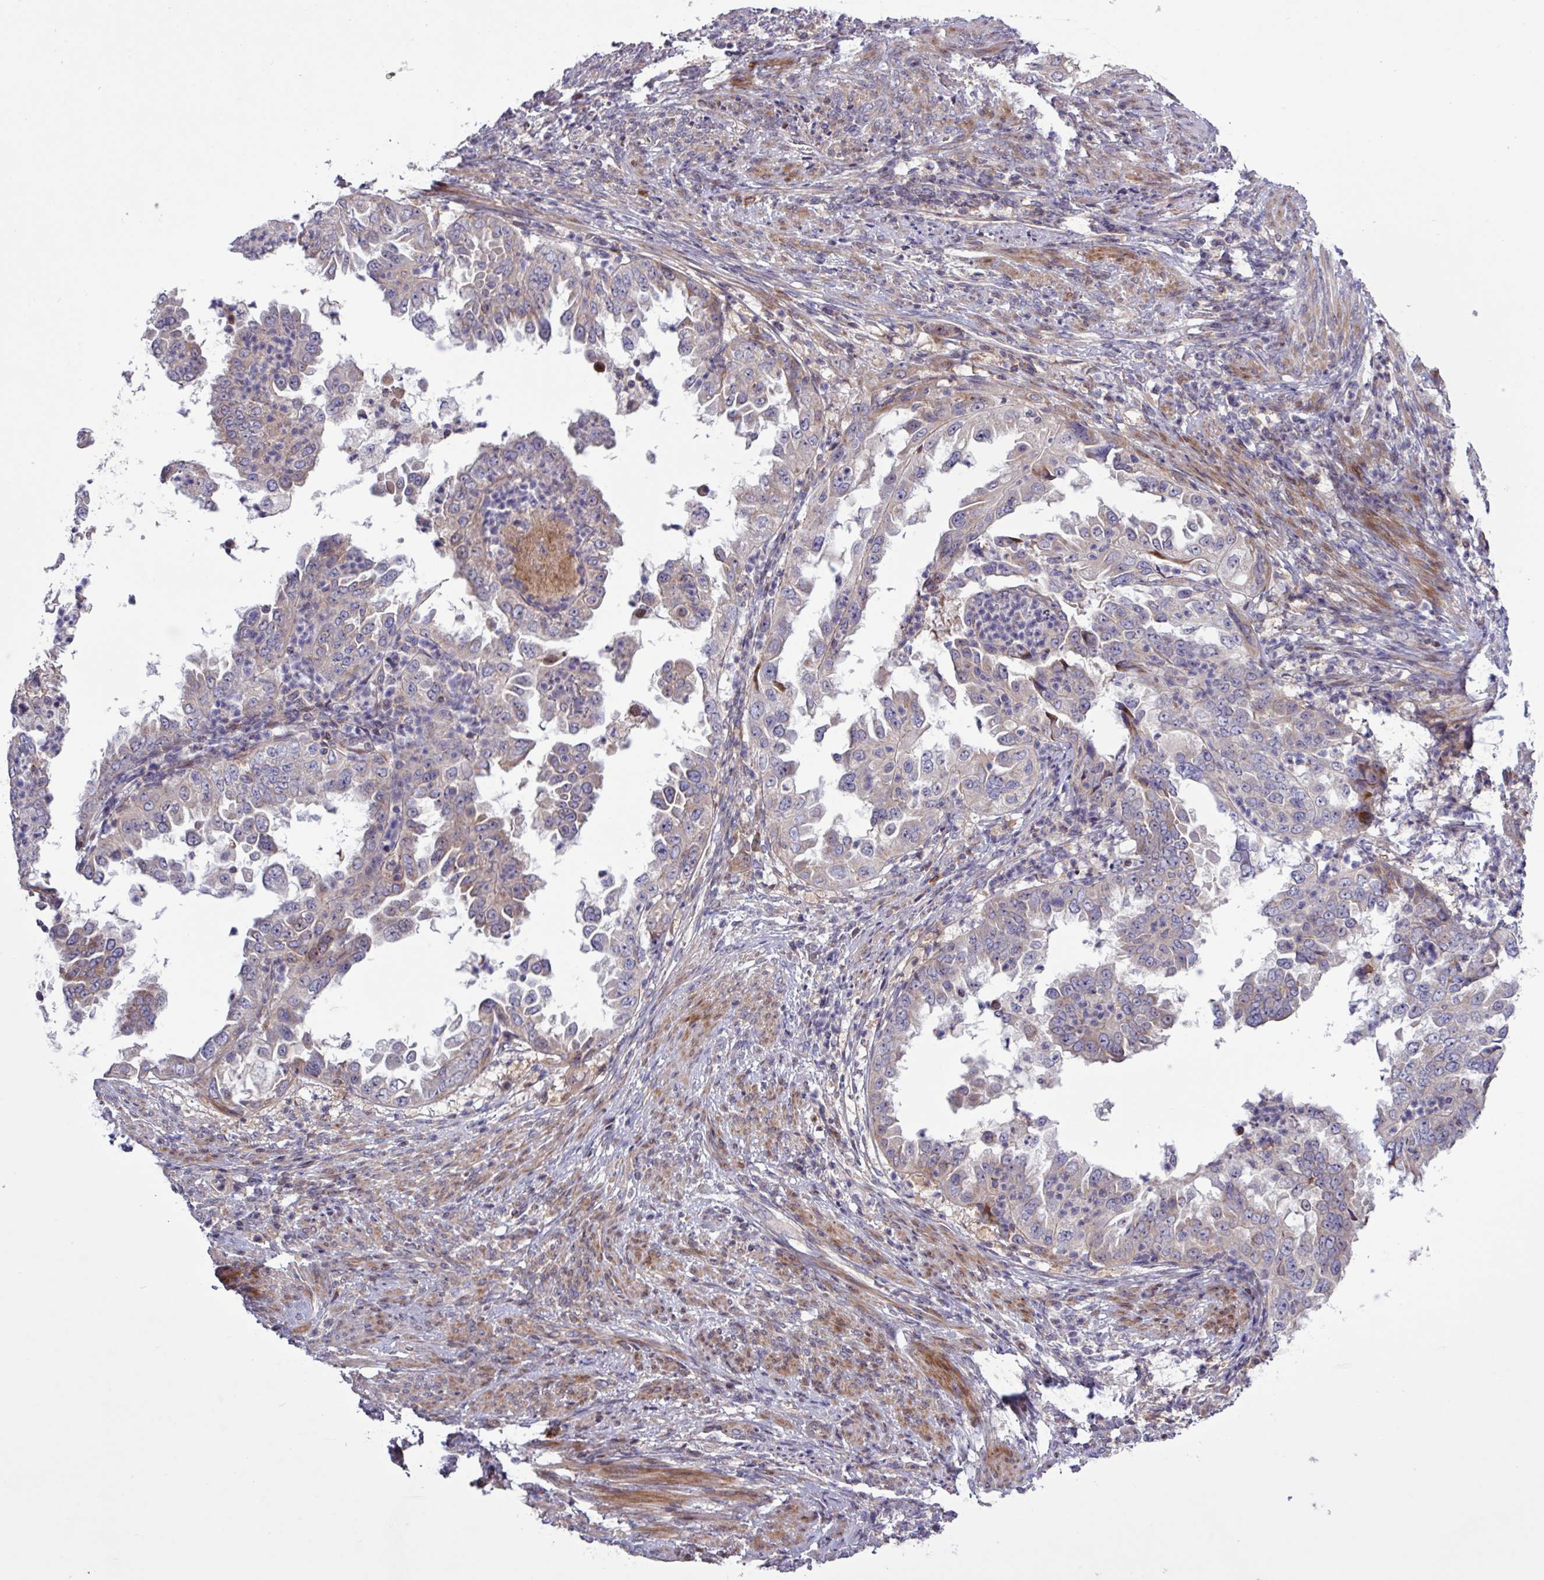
{"staining": {"intensity": "weak", "quantity": "25%-75%", "location": "cytoplasmic/membranous"}, "tissue": "endometrial cancer", "cell_type": "Tumor cells", "image_type": "cancer", "snomed": [{"axis": "morphology", "description": "Adenocarcinoma, NOS"}, {"axis": "topography", "description": "Endometrium"}], "caption": "High-power microscopy captured an immunohistochemistry (IHC) photomicrograph of adenocarcinoma (endometrial), revealing weak cytoplasmic/membranous expression in about 25%-75% of tumor cells.", "gene": "TNFSF12", "patient": {"sex": "female", "age": 85}}